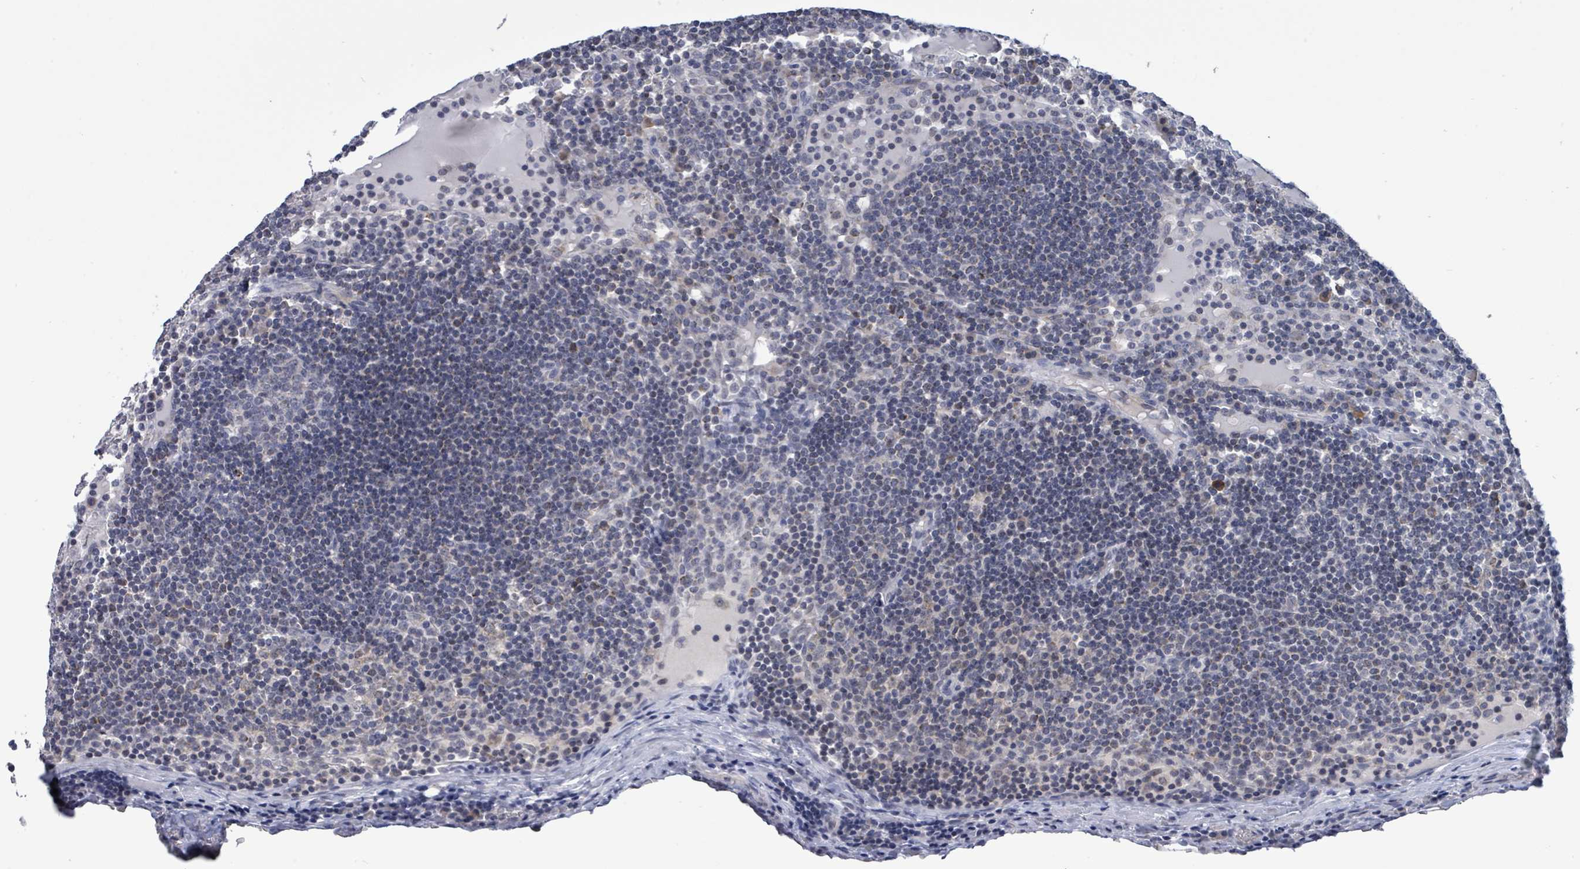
{"staining": {"intensity": "negative", "quantity": "none", "location": "none"}, "tissue": "lymph node", "cell_type": "Germinal center cells", "image_type": "normal", "snomed": [{"axis": "morphology", "description": "Normal tissue, NOS"}, {"axis": "topography", "description": "Lymph node"}], "caption": "DAB (3,3'-diaminobenzidine) immunohistochemical staining of benign lymph node exhibits no significant positivity in germinal center cells.", "gene": "COQ10B", "patient": {"sex": "male", "age": 53}}